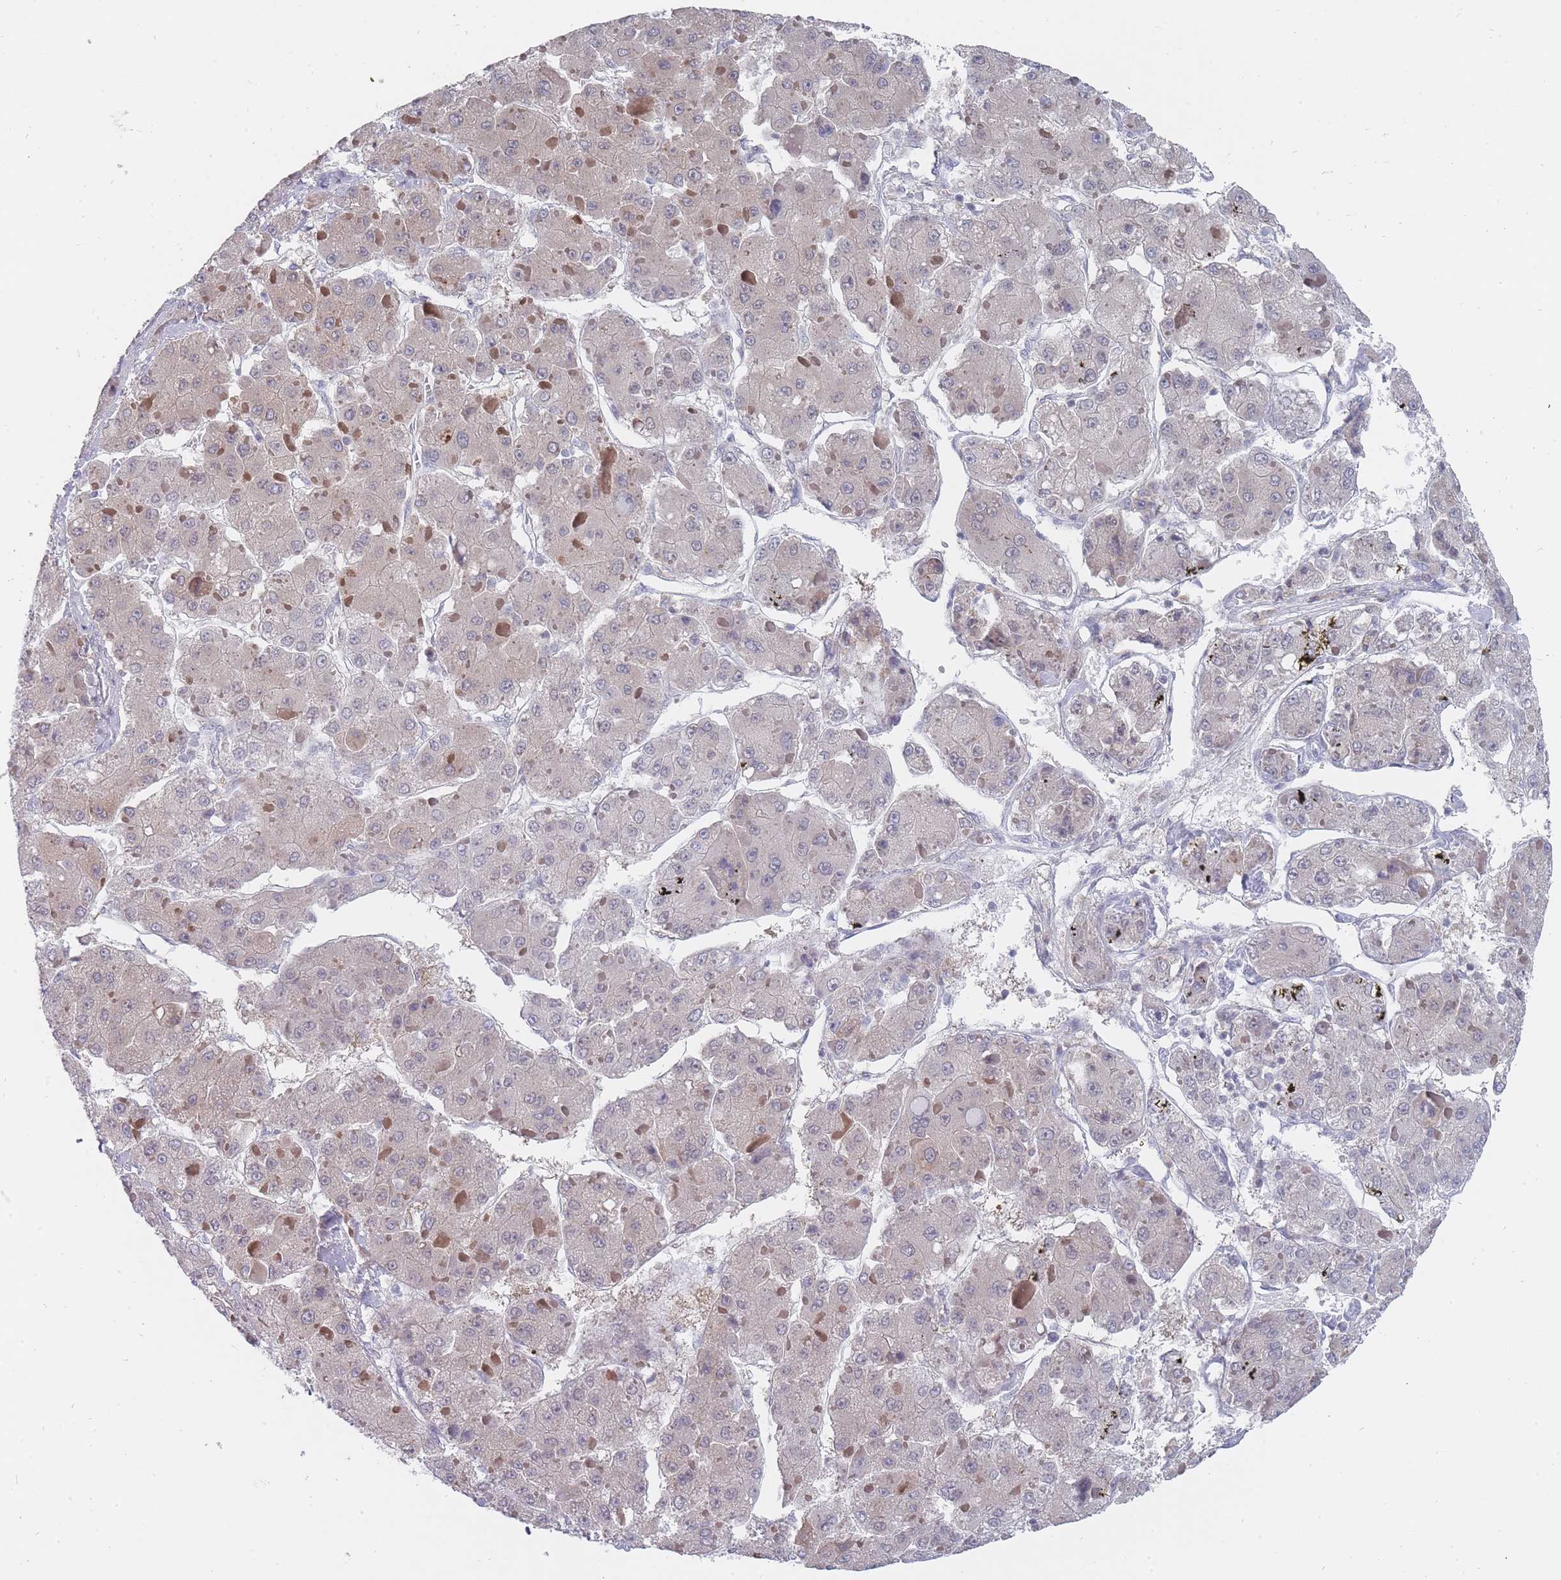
{"staining": {"intensity": "negative", "quantity": "none", "location": "none"}, "tissue": "liver cancer", "cell_type": "Tumor cells", "image_type": "cancer", "snomed": [{"axis": "morphology", "description": "Carcinoma, Hepatocellular, NOS"}, {"axis": "topography", "description": "Liver"}], "caption": "Immunohistochemistry of human liver hepatocellular carcinoma exhibits no expression in tumor cells. (Stains: DAB (3,3'-diaminobenzidine) immunohistochemistry with hematoxylin counter stain, Microscopy: brightfield microscopy at high magnification).", "gene": "GINS1", "patient": {"sex": "female", "age": 73}}